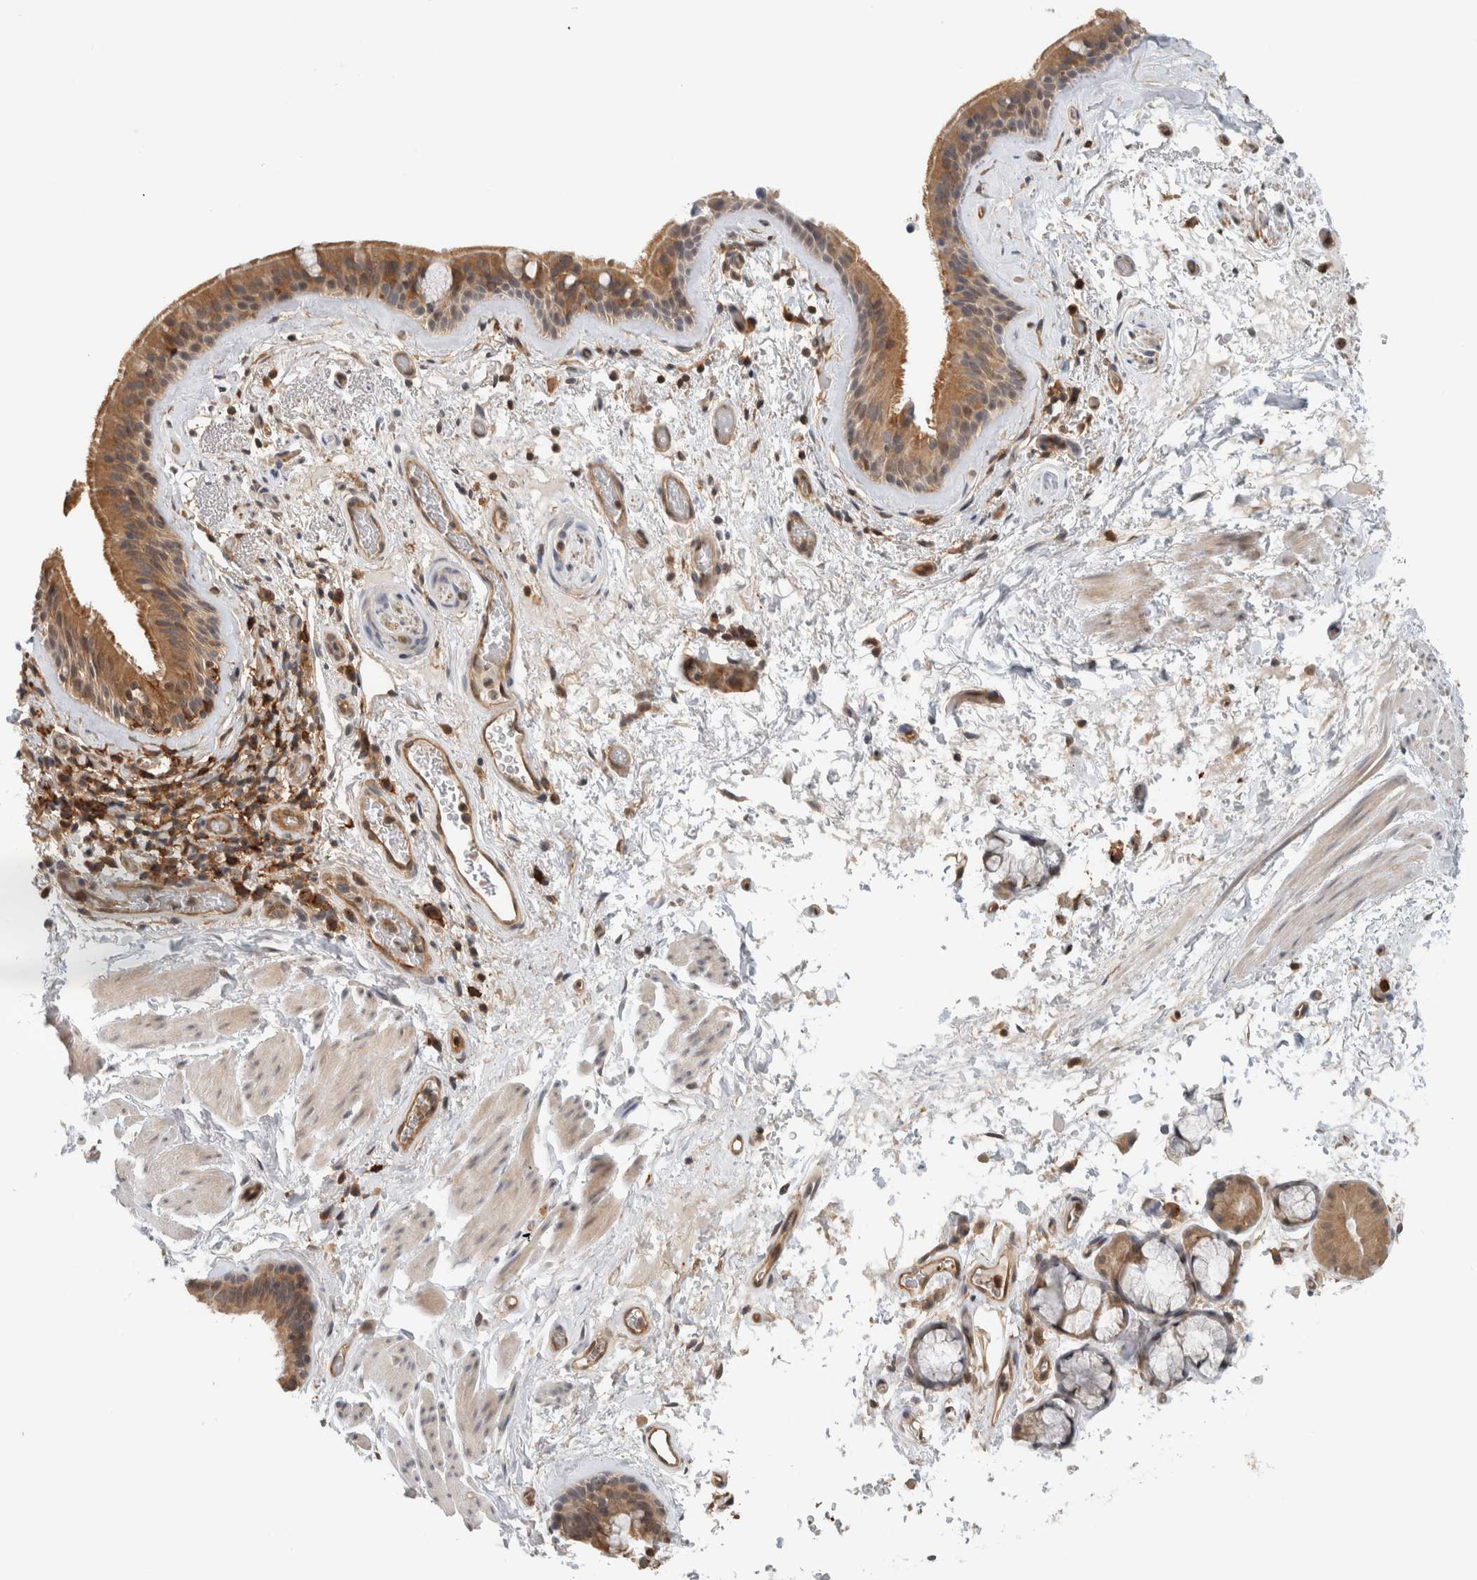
{"staining": {"intensity": "moderate", "quantity": ">75%", "location": "cytoplasmic/membranous"}, "tissue": "bronchus", "cell_type": "Respiratory epithelial cells", "image_type": "normal", "snomed": [{"axis": "morphology", "description": "Normal tissue, NOS"}, {"axis": "topography", "description": "Cartilage tissue"}], "caption": "An image showing moderate cytoplasmic/membranous positivity in approximately >75% of respiratory epithelial cells in normal bronchus, as visualized by brown immunohistochemical staining.", "gene": "PFDN4", "patient": {"sex": "female", "age": 63}}